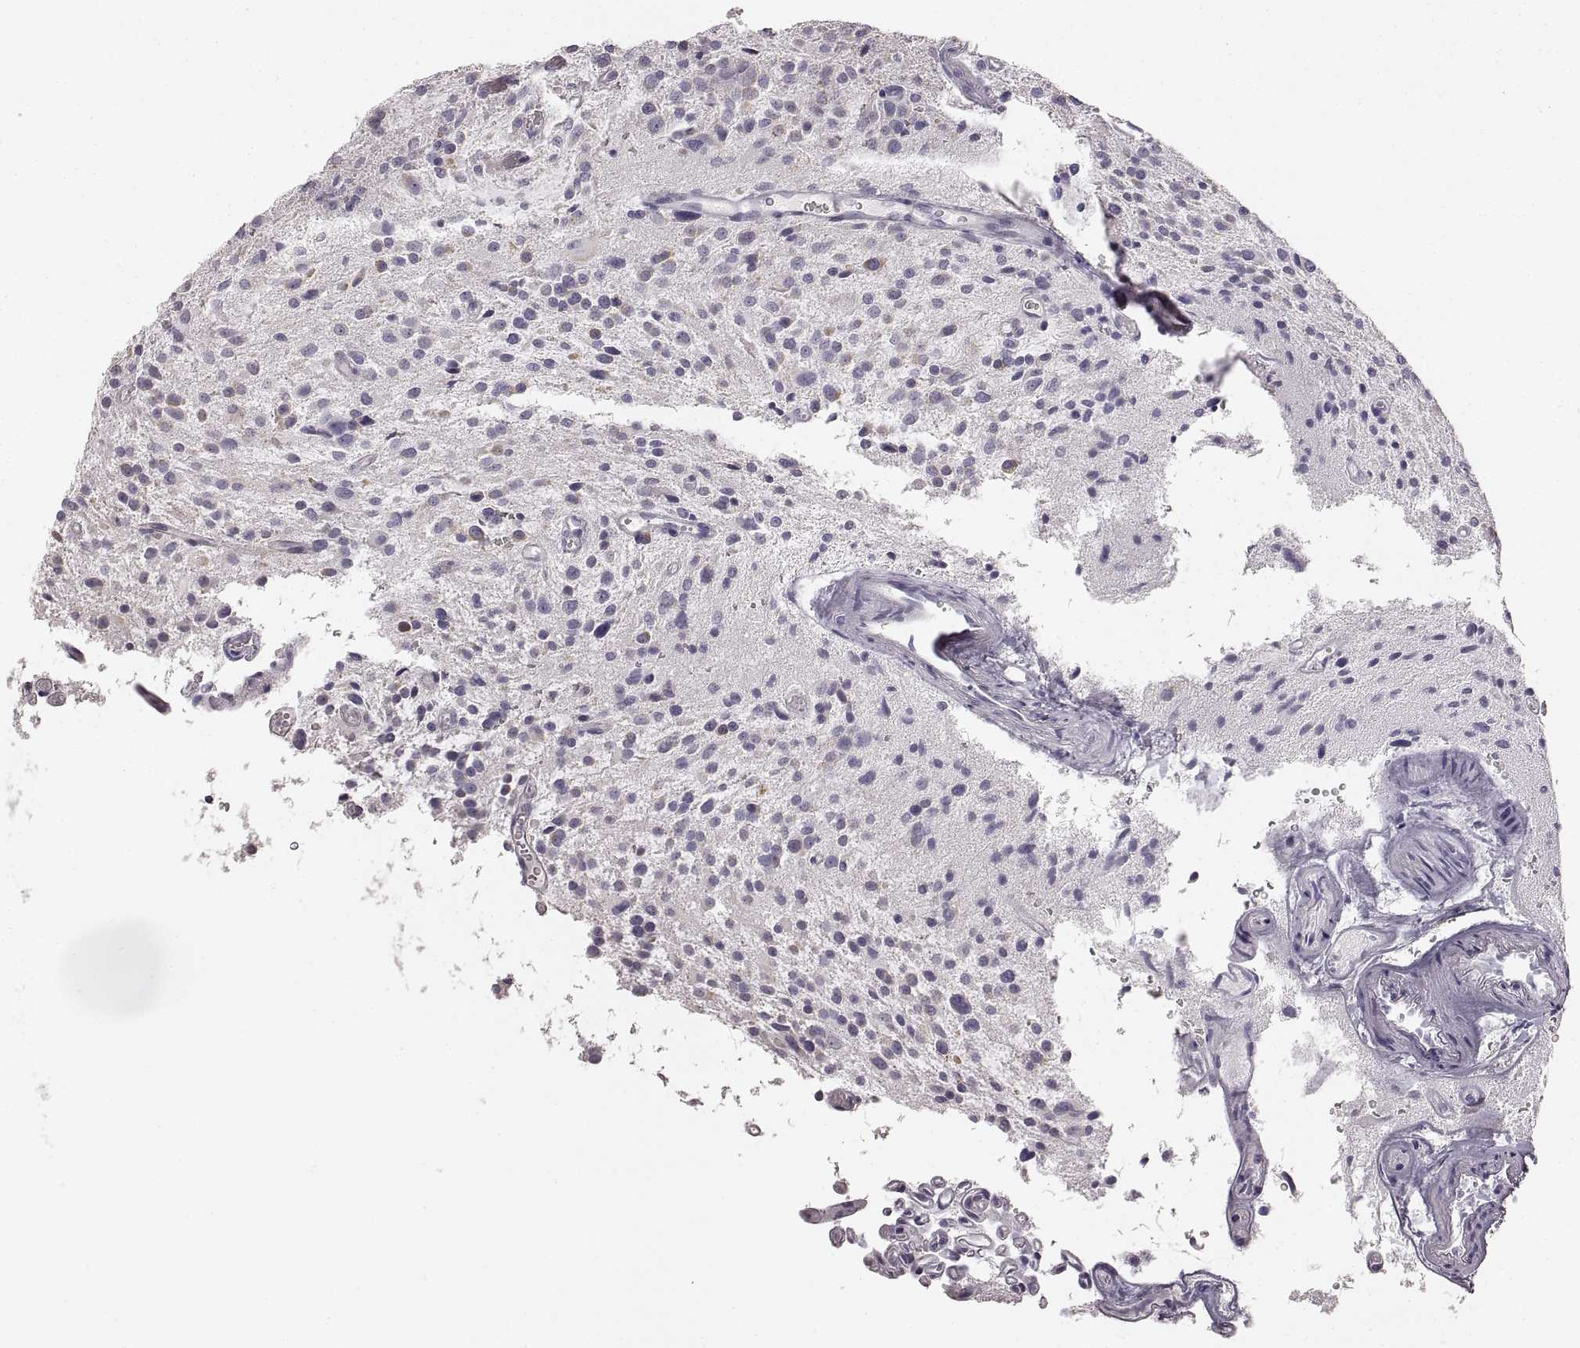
{"staining": {"intensity": "negative", "quantity": "none", "location": "none"}, "tissue": "glioma", "cell_type": "Tumor cells", "image_type": "cancer", "snomed": [{"axis": "morphology", "description": "Glioma, malignant, Low grade"}, {"axis": "topography", "description": "Brain"}], "caption": "Immunohistochemical staining of human malignant glioma (low-grade) displays no significant expression in tumor cells.", "gene": "RDH13", "patient": {"sex": "male", "age": 43}}